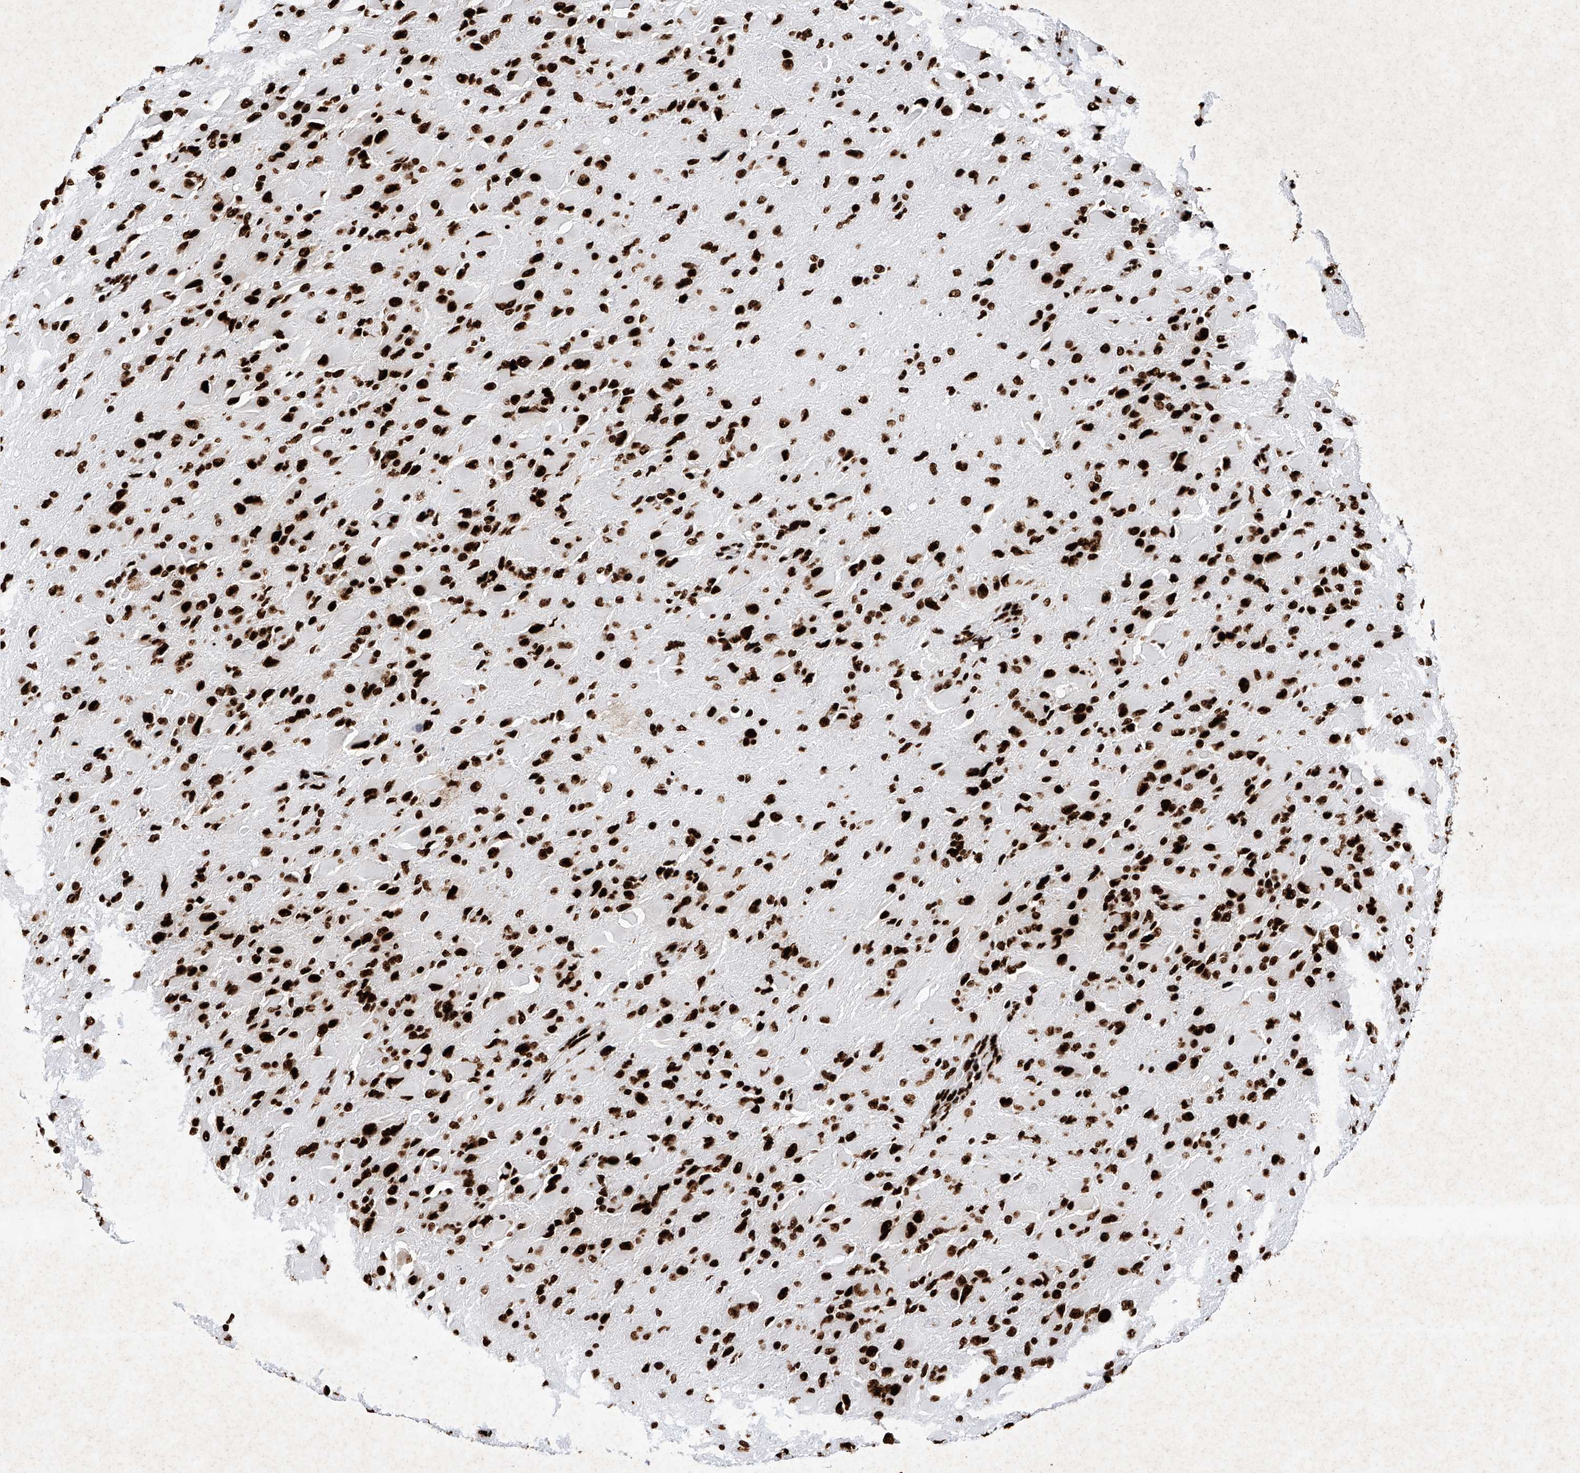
{"staining": {"intensity": "strong", "quantity": ">75%", "location": "nuclear"}, "tissue": "glioma", "cell_type": "Tumor cells", "image_type": "cancer", "snomed": [{"axis": "morphology", "description": "Glioma, malignant, High grade"}, {"axis": "topography", "description": "Cerebral cortex"}], "caption": "High-power microscopy captured an immunohistochemistry image of high-grade glioma (malignant), revealing strong nuclear positivity in approximately >75% of tumor cells.", "gene": "SRSF6", "patient": {"sex": "female", "age": 36}}